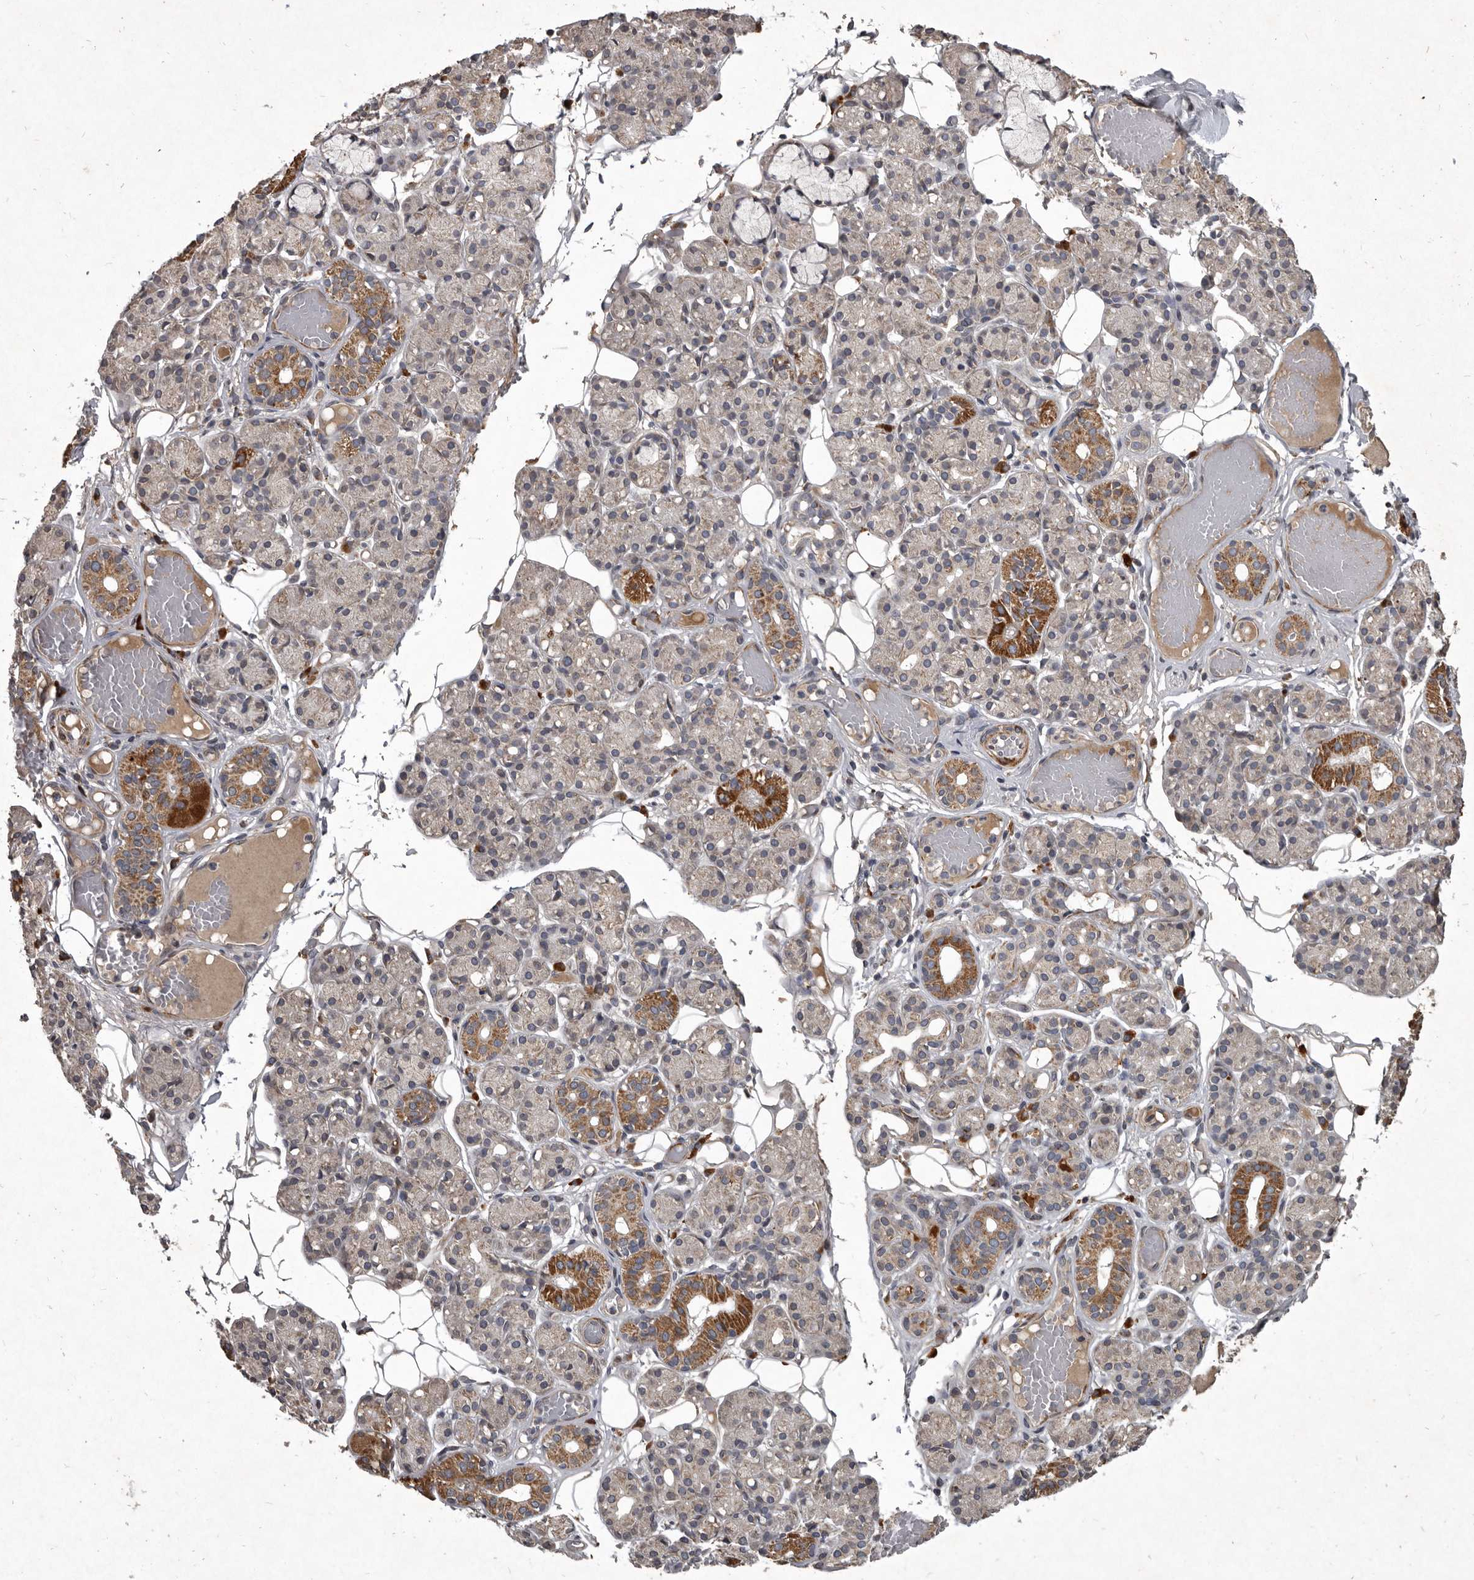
{"staining": {"intensity": "moderate", "quantity": "<25%", "location": "cytoplasmic/membranous"}, "tissue": "salivary gland", "cell_type": "Glandular cells", "image_type": "normal", "snomed": [{"axis": "morphology", "description": "Normal tissue, NOS"}, {"axis": "topography", "description": "Salivary gland"}], "caption": "Salivary gland stained with immunohistochemistry shows moderate cytoplasmic/membranous staining in approximately <25% of glandular cells.", "gene": "MRPS15", "patient": {"sex": "male", "age": 63}}